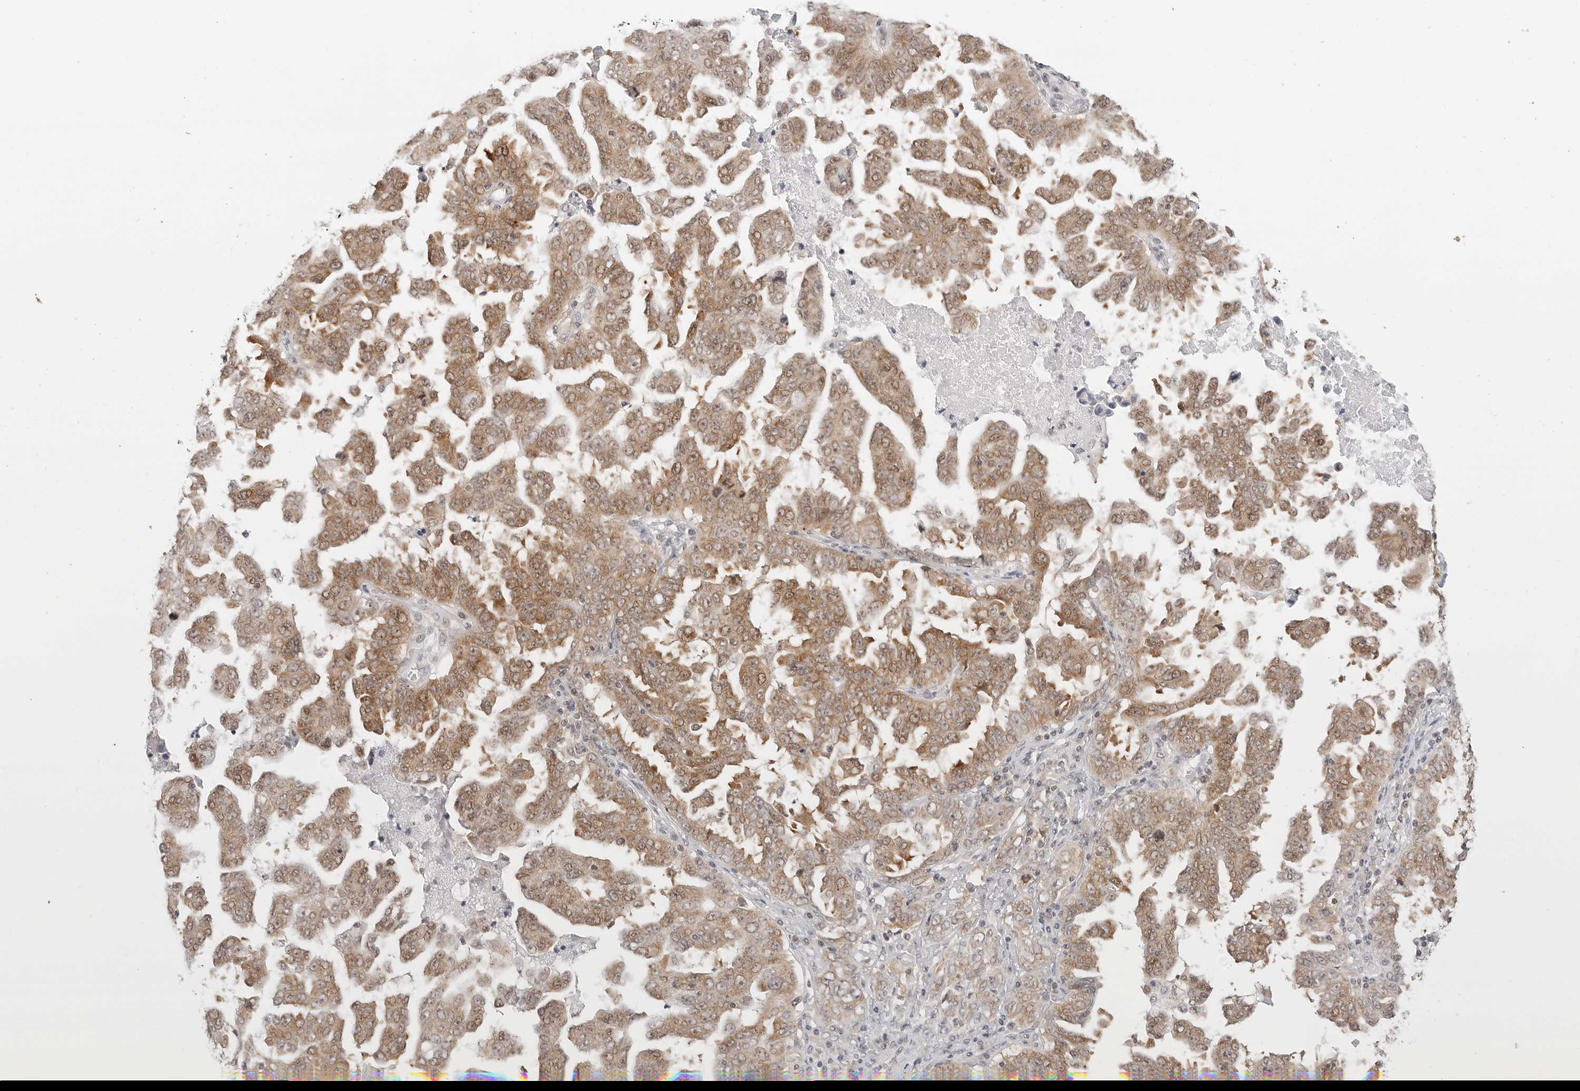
{"staining": {"intensity": "moderate", "quantity": ">75%", "location": "cytoplasmic/membranous,nuclear"}, "tissue": "ovarian cancer", "cell_type": "Tumor cells", "image_type": "cancer", "snomed": [{"axis": "morphology", "description": "Carcinoma, endometroid"}, {"axis": "topography", "description": "Ovary"}], "caption": "The histopathology image shows a brown stain indicating the presence of a protein in the cytoplasmic/membranous and nuclear of tumor cells in endometroid carcinoma (ovarian).", "gene": "METAP1", "patient": {"sex": "female", "age": 62}}